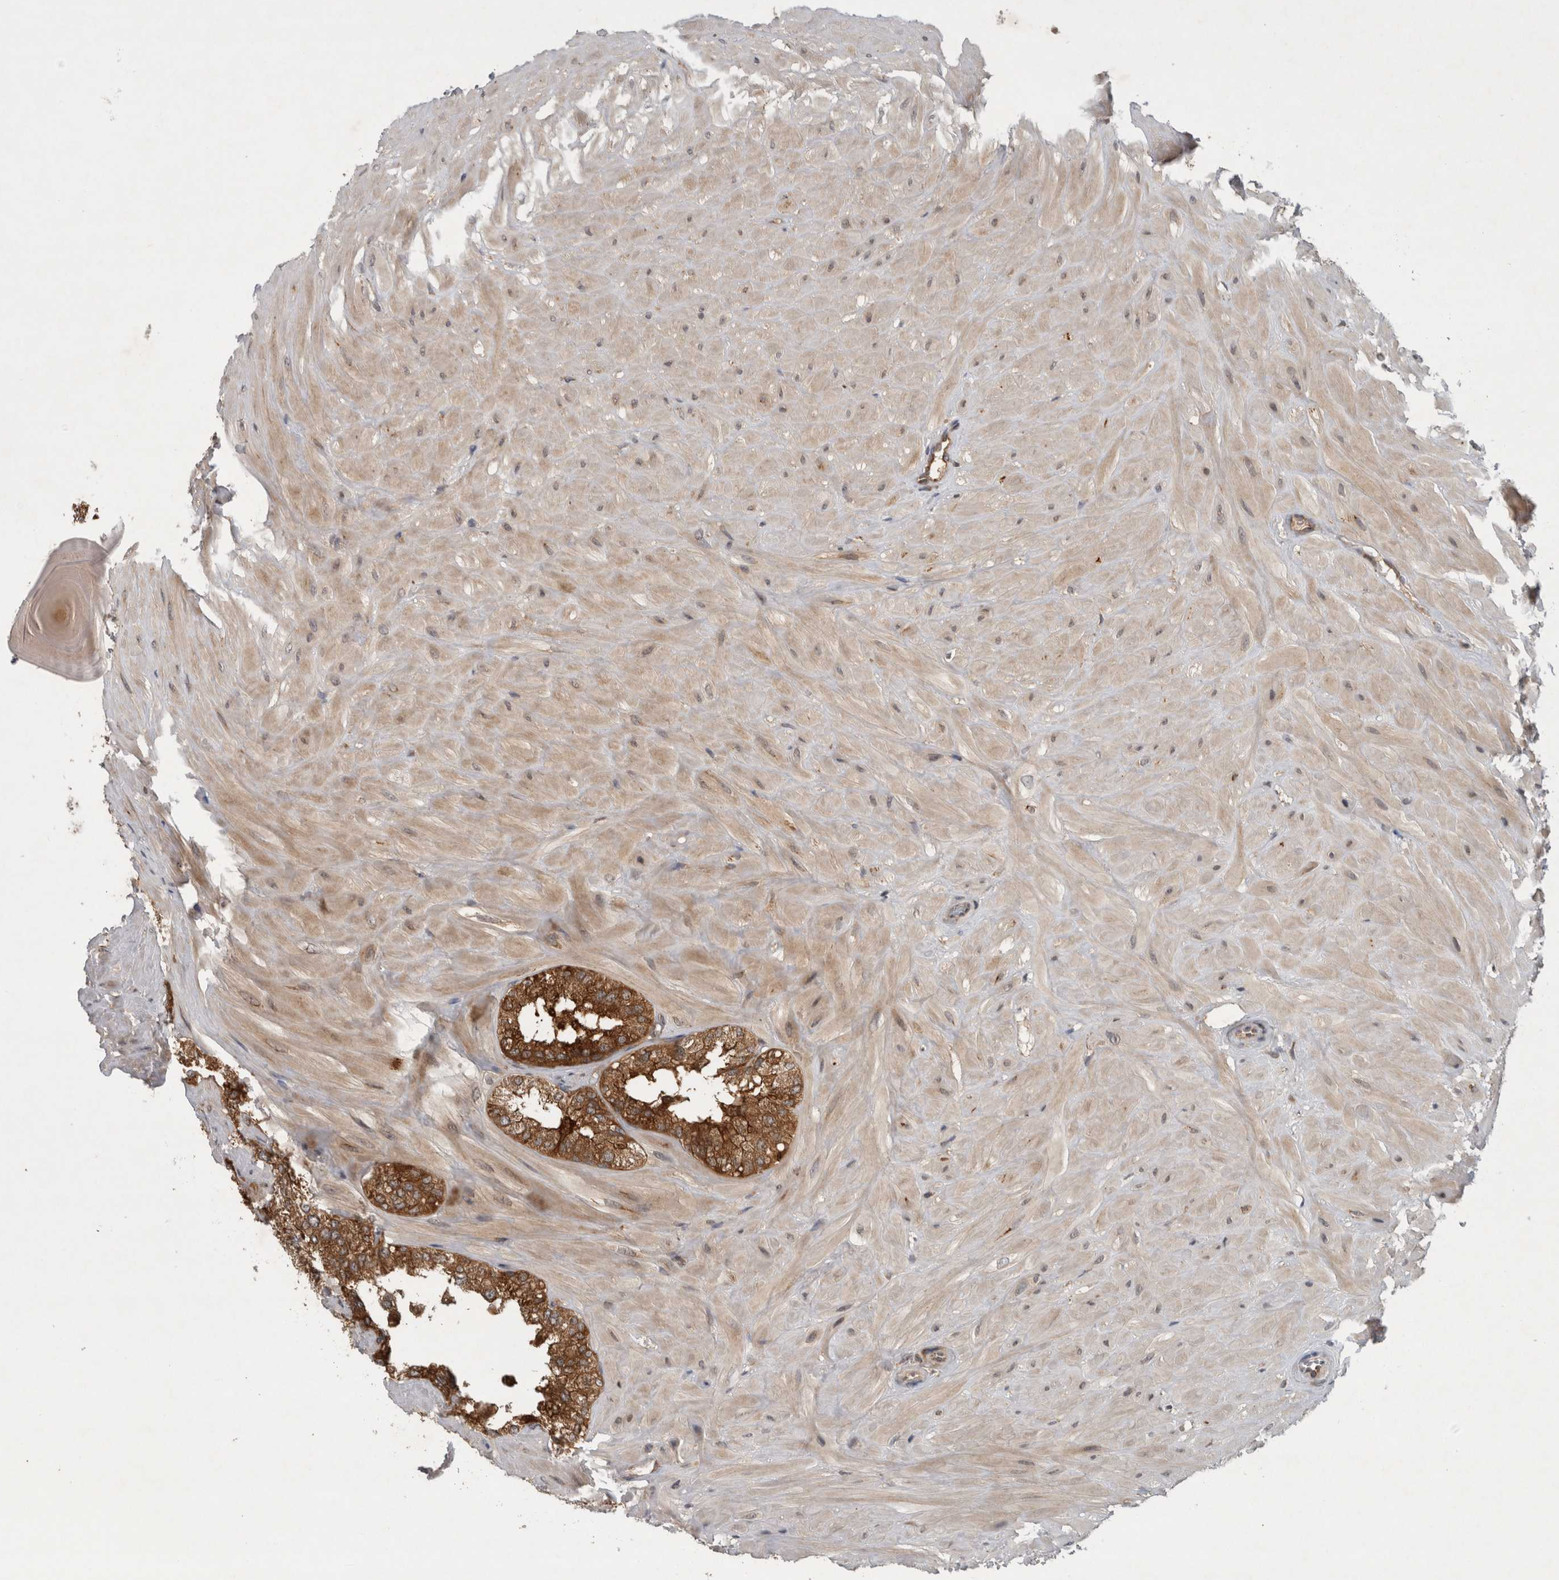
{"staining": {"intensity": "strong", "quantity": ">75%", "location": "cytoplasmic/membranous"}, "tissue": "seminal vesicle", "cell_type": "Glandular cells", "image_type": "normal", "snomed": [{"axis": "morphology", "description": "Normal tissue, NOS"}, {"axis": "topography", "description": "Prostate"}, {"axis": "topography", "description": "Seminal veicle"}], "caption": "The histopathology image demonstrates staining of benign seminal vesicle, revealing strong cytoplasmic/membranous protein staining (brown color) within glandular cells.", "gene": "PDCD2", "patient": {"sex": "male", "age": 51}}